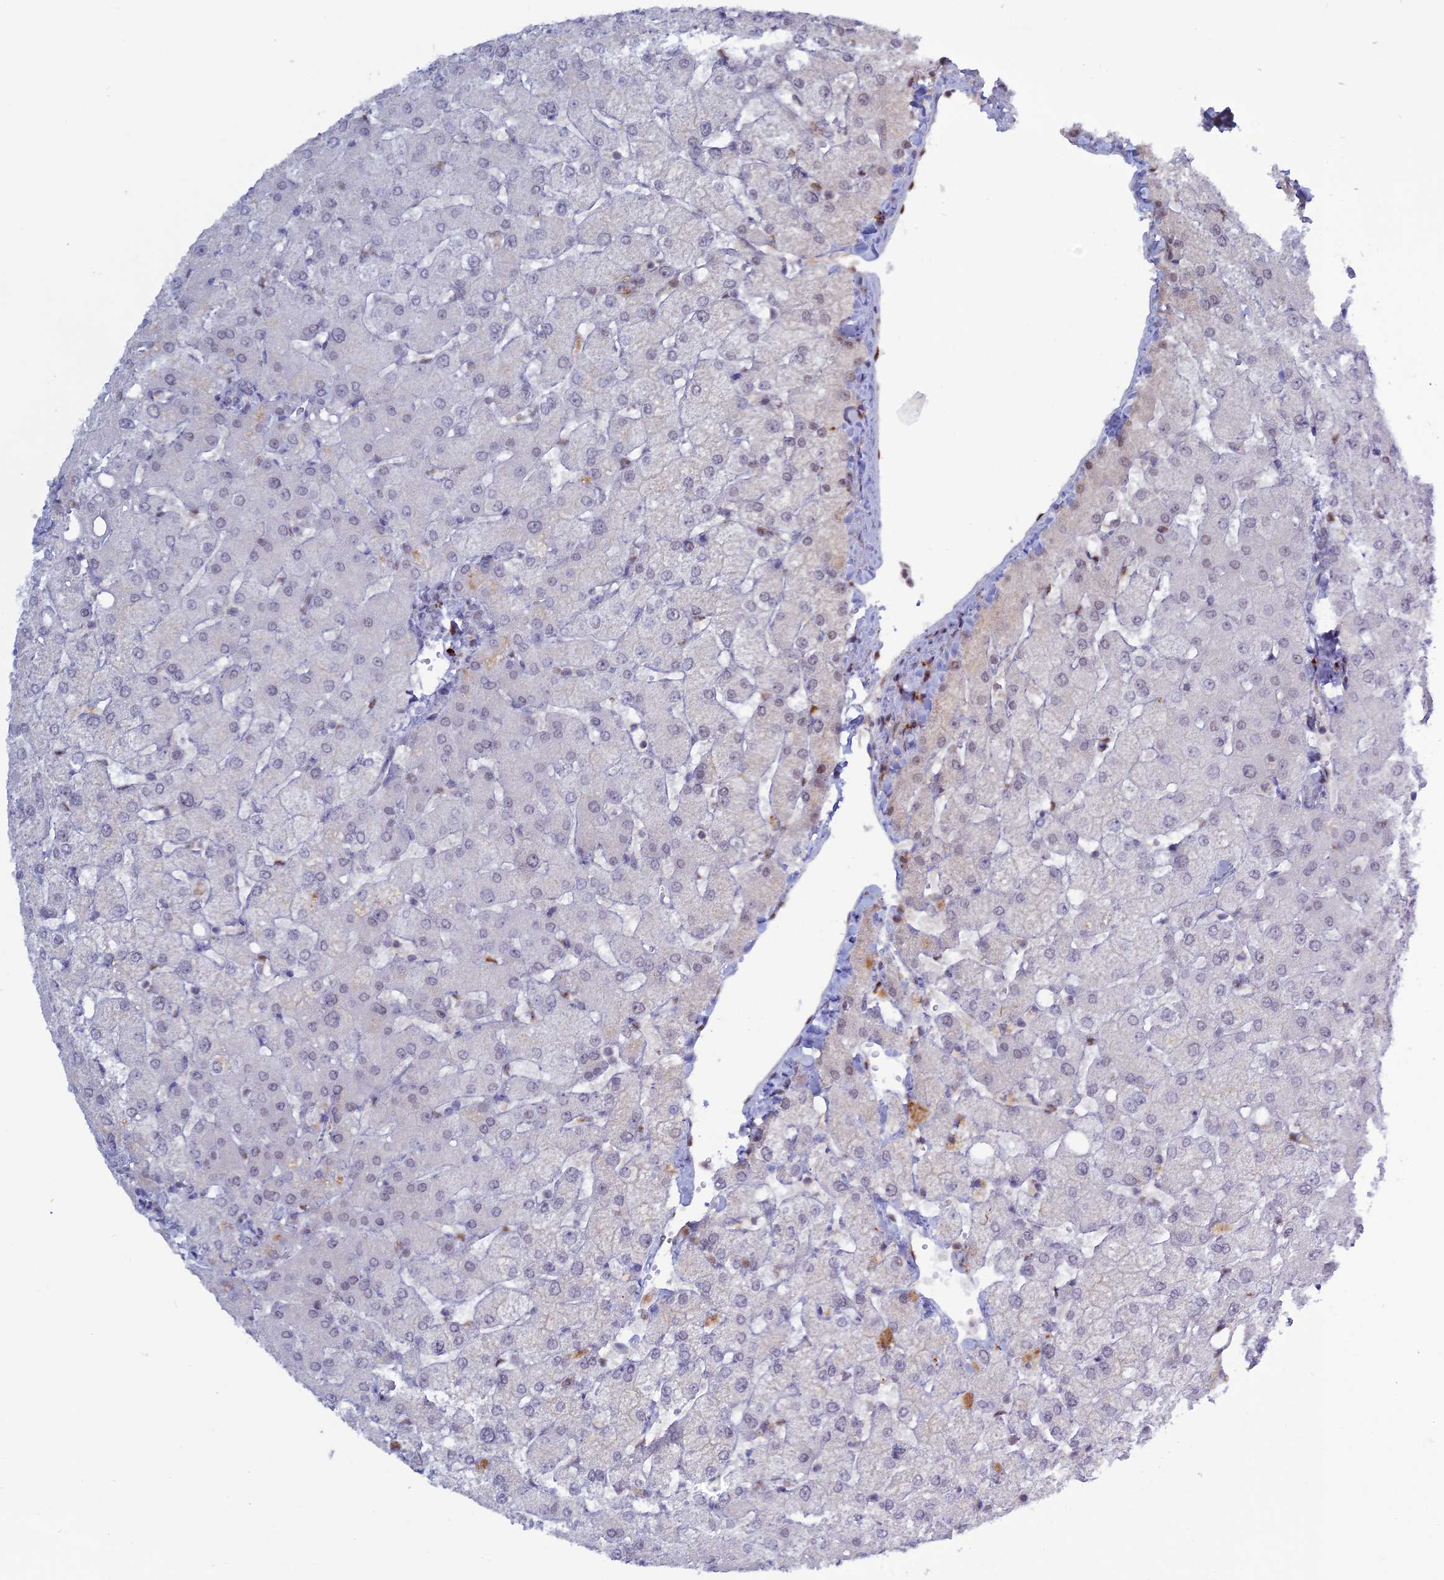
{"staining": {"intensity": "negative", "quantity": "none", "location": "none"}, "tissue": "liver", "cell_type": "Cholangiocytes", "image_type": "normal", "snomed": [{"axis": "morphology", "description": "Normal tissue, NOS"}, {"axis": "topography", "description": "Liver"}], "caption": "DAB (3,3'-diaminobenzidine) immunohistochemical staining of normal human liver demonstrates no significant positivity in cholangiocytes.", "gene": "NOL4L", "patient": {"sex": "female", "age": 54}}